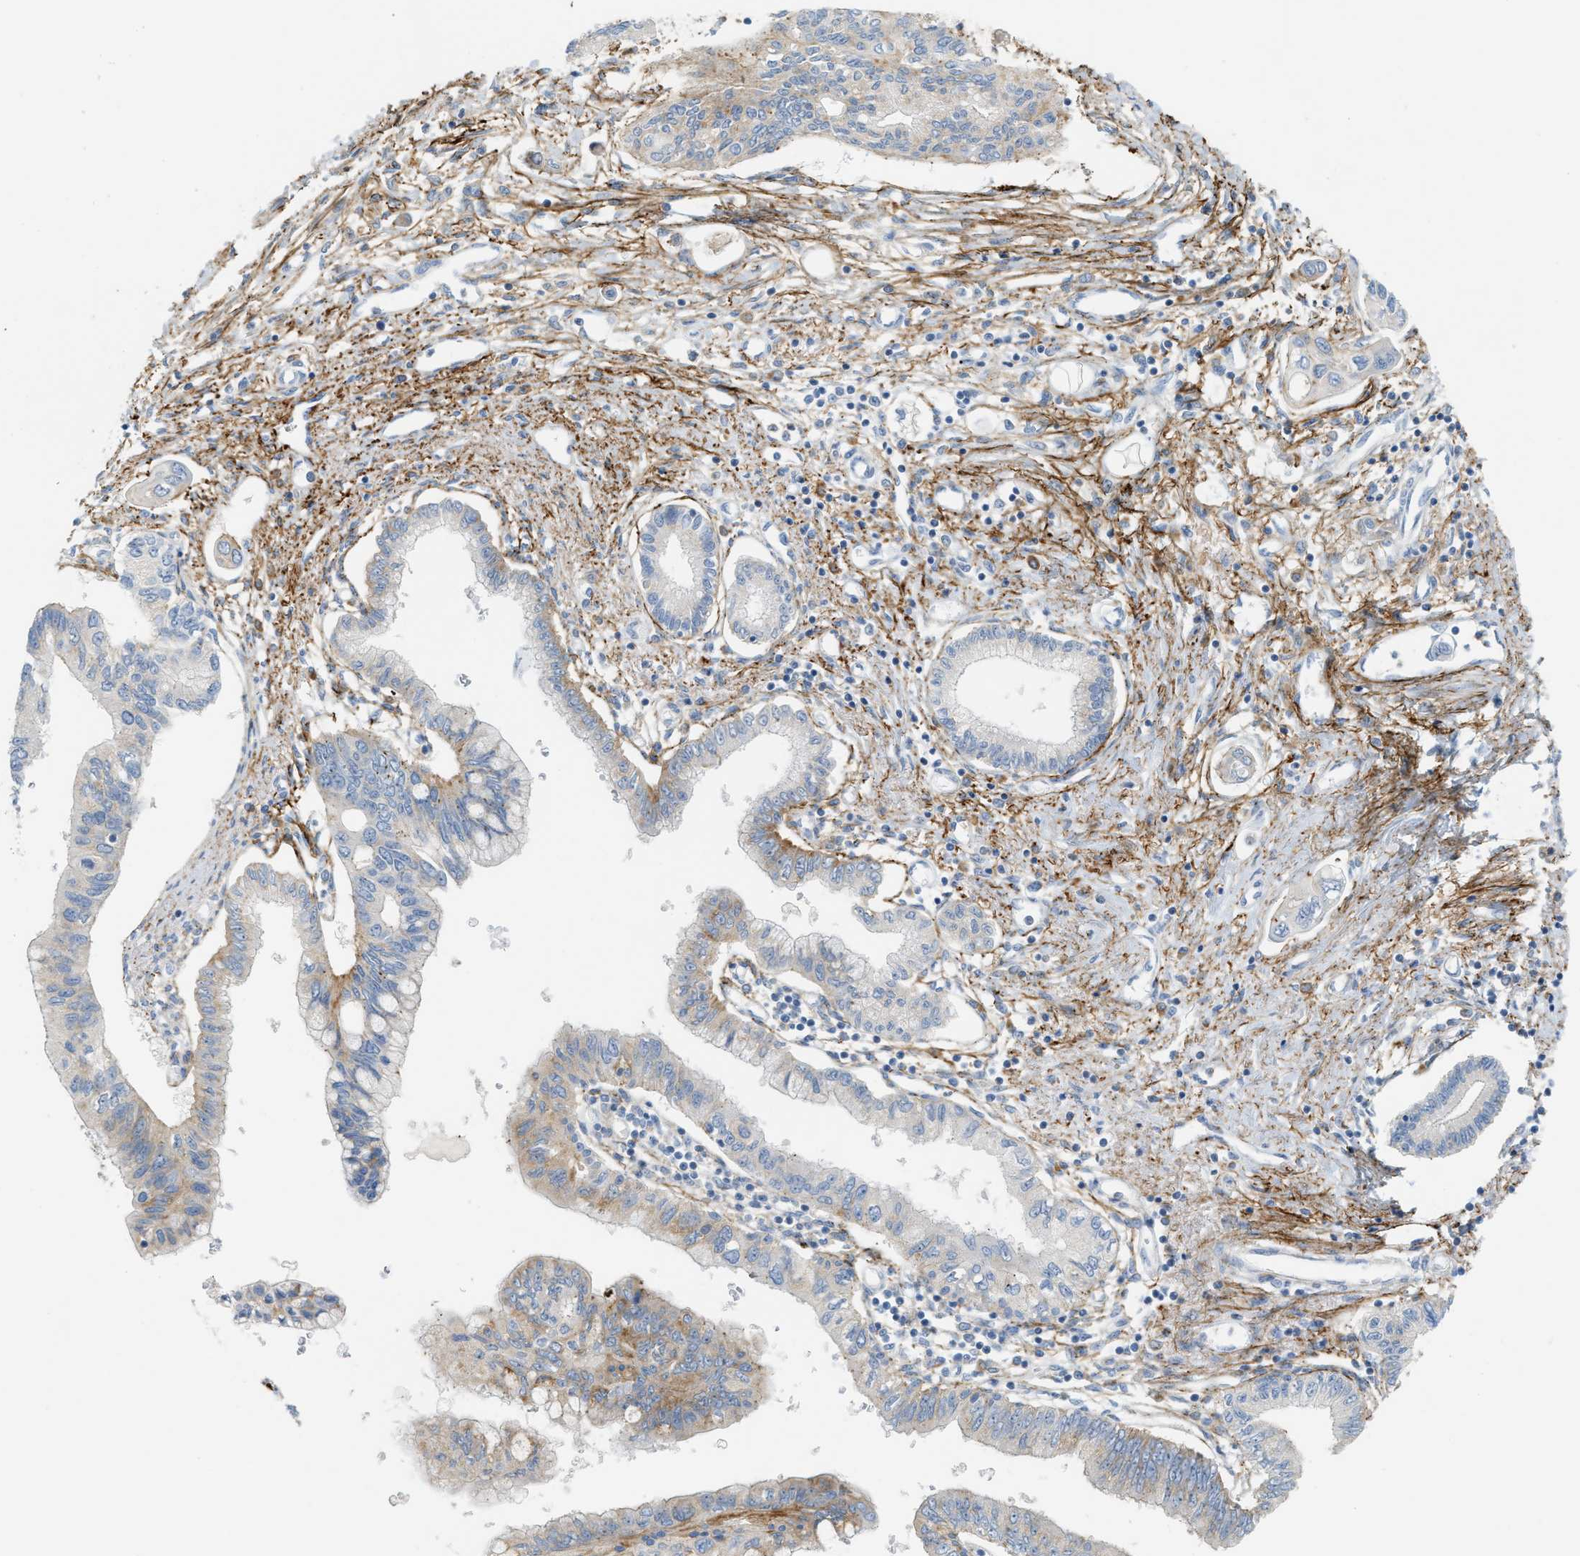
{"staining": {"intensity": "weak", "quantity": "25%-75%", "location": "cytoplasmic/membranous"}, "tissue": "pancreatic cancer", "cell_type": "Tumor cells", "image_type": "cancer", "snomed": [{"axis": "morphology", "description": "Adenocarcinoma, NOS"}, {"axis": "topography", "description": "Pancreas"}], "caption": "The image shows staining of pancreatic cancer, revealing weak cytoplasmic/membranous protein staining (brown color) within tumor cells.", "gene": "LMBRD1", "patient": {"sex": "female", "age": 77}}